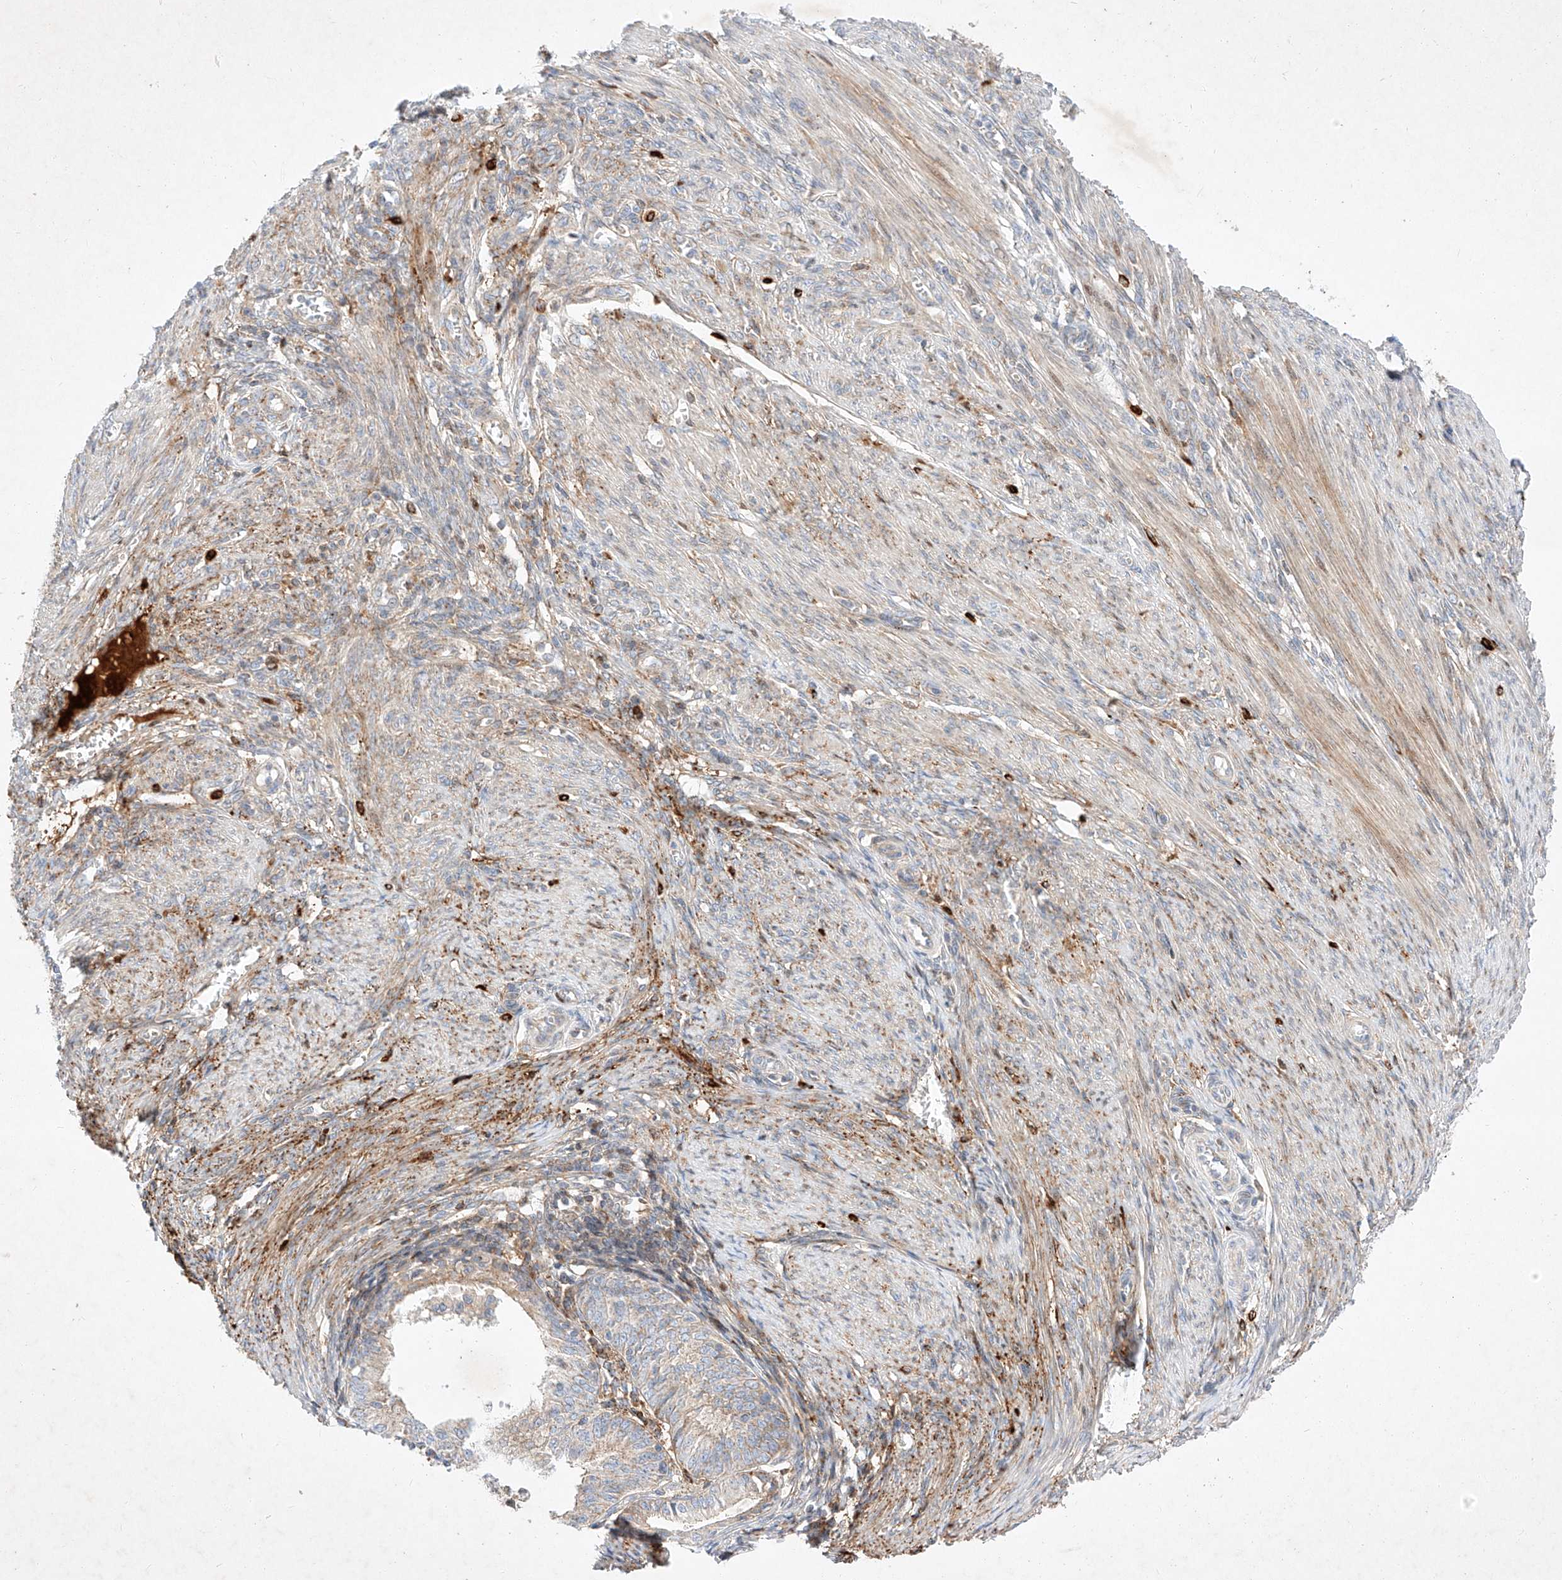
{"staining": {"intensity": "weak", "quantity": "25%-75%", "location": "cytoplasmic/membranous"}, "tissue": "endometrial cancer", "cell_type": "Tumor cells", "image_type": "cancer", "snomed": [{"axis": "morphology", "description": "Adenocarcinoma, NOS"}, {"axis": "topography", "description": "Endometrium"}], "caption": "Immunohistochemical staining of human endometrial cancer (adenocarcinoma) exhibits low levels of weak cytoplasmic/membranous positivity in about 25%-75% of tumor cells.", "gene": "OSGEPL1", "patient": {"sex": "female", "age": 51}}